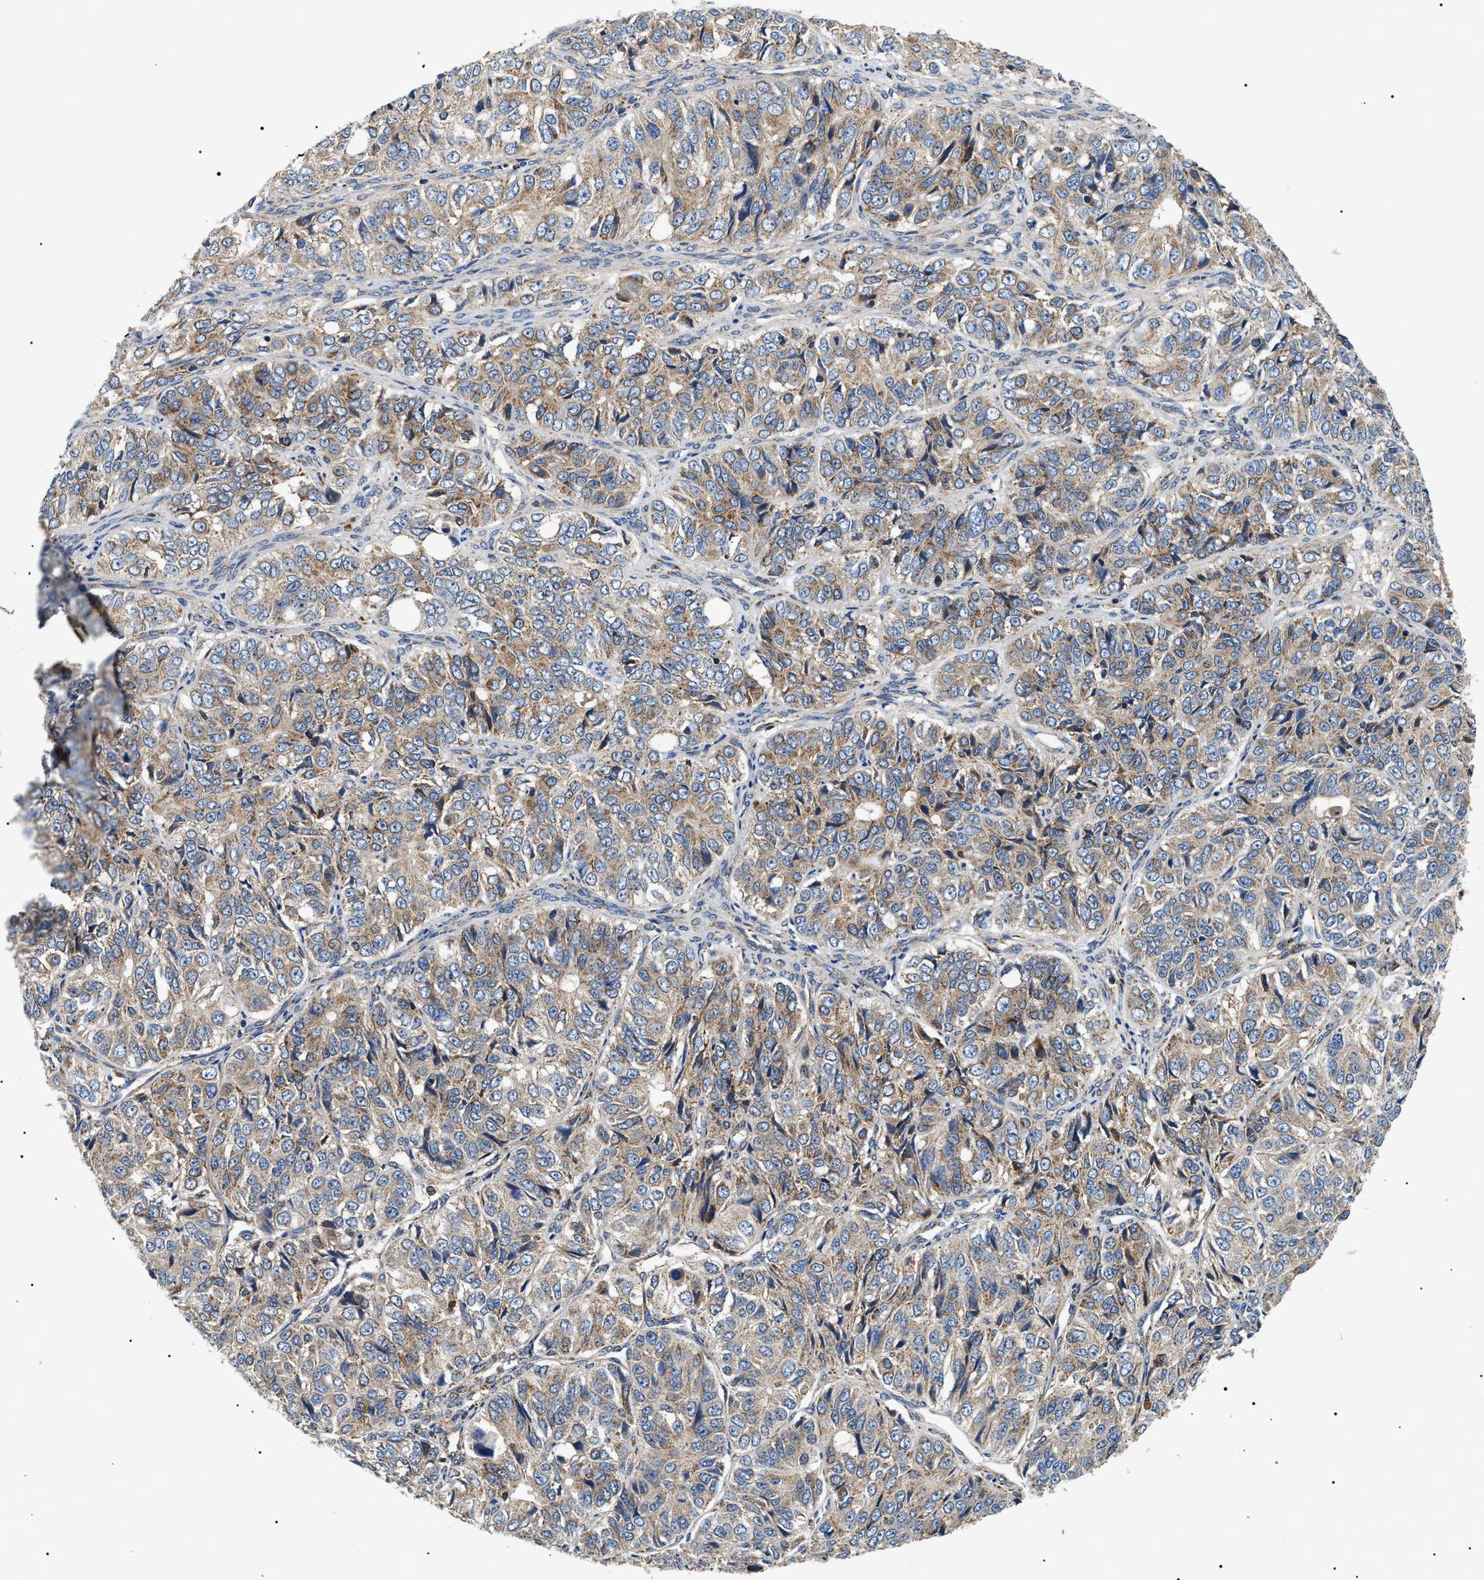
{"staining": {"intensity": "weak", "quantity": "25%-75%", "location": "cytoplasmic/membranous"}, "tissue": "ovarian cancer", "cell_type": "Tumor cells", "image_type": "cancer", "snomed": [{"axis": "morphology", "description": "Carcinoma, endometroid"}, {"axis": "topography", "description": "Ovary"}], "caption": "Endometroid carcinoma (ovarian) stained with a protein marker demonstrates weak staining in tumor cells.", "gene": "OXSM", "patient": {"sex": "female", "age": 51}}